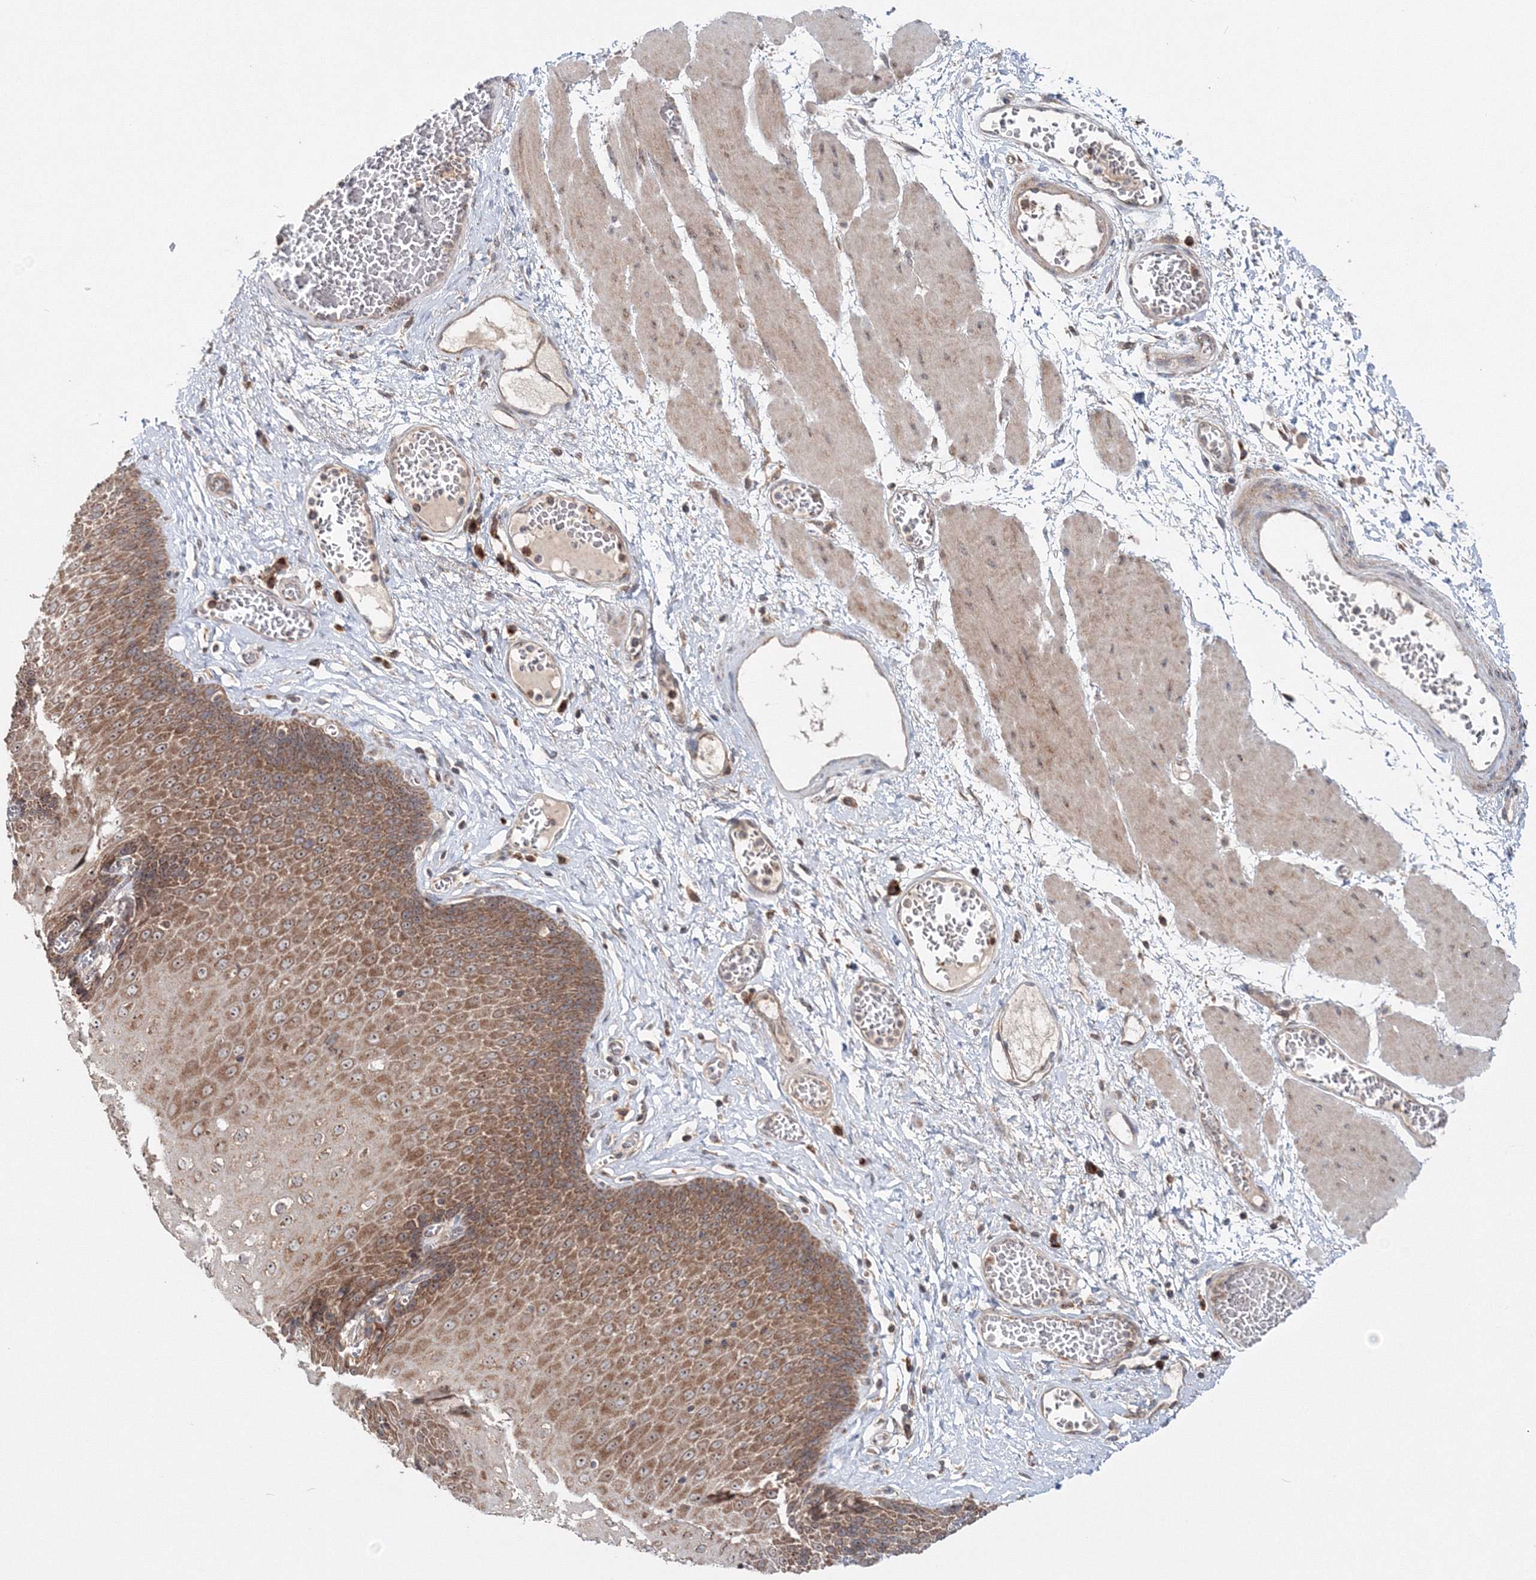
{"staining": {"intensity": "moderate", "quantity": ">75%", "location": "cytoplasmic/membranous"}, "tissue": "esophagus", "cell_type": "Squamous epithelial cells", "image_type": "normal", "snomed": [{"axis": "morphology", "description": "Normal tissue, NOS"}, {"axis": "topography", "description": "Esophagus"}], "caption": "Immunohistochemistry (IHC) staining of normal esophagus, which reveals medium levels of moderate cytoplasmic/membranous expression in approximately >75% of squamous epithelial cells indicating moderate cytoplasmic/membranous protein expression. The staining was performed using DAB (3,3'-diaminobenzidine) (brown) for protein detection and nuclei were counterstained in hematoxylin (blue).", "gene": "PEX13", "patient": {"sex": "male", "age": 60}}